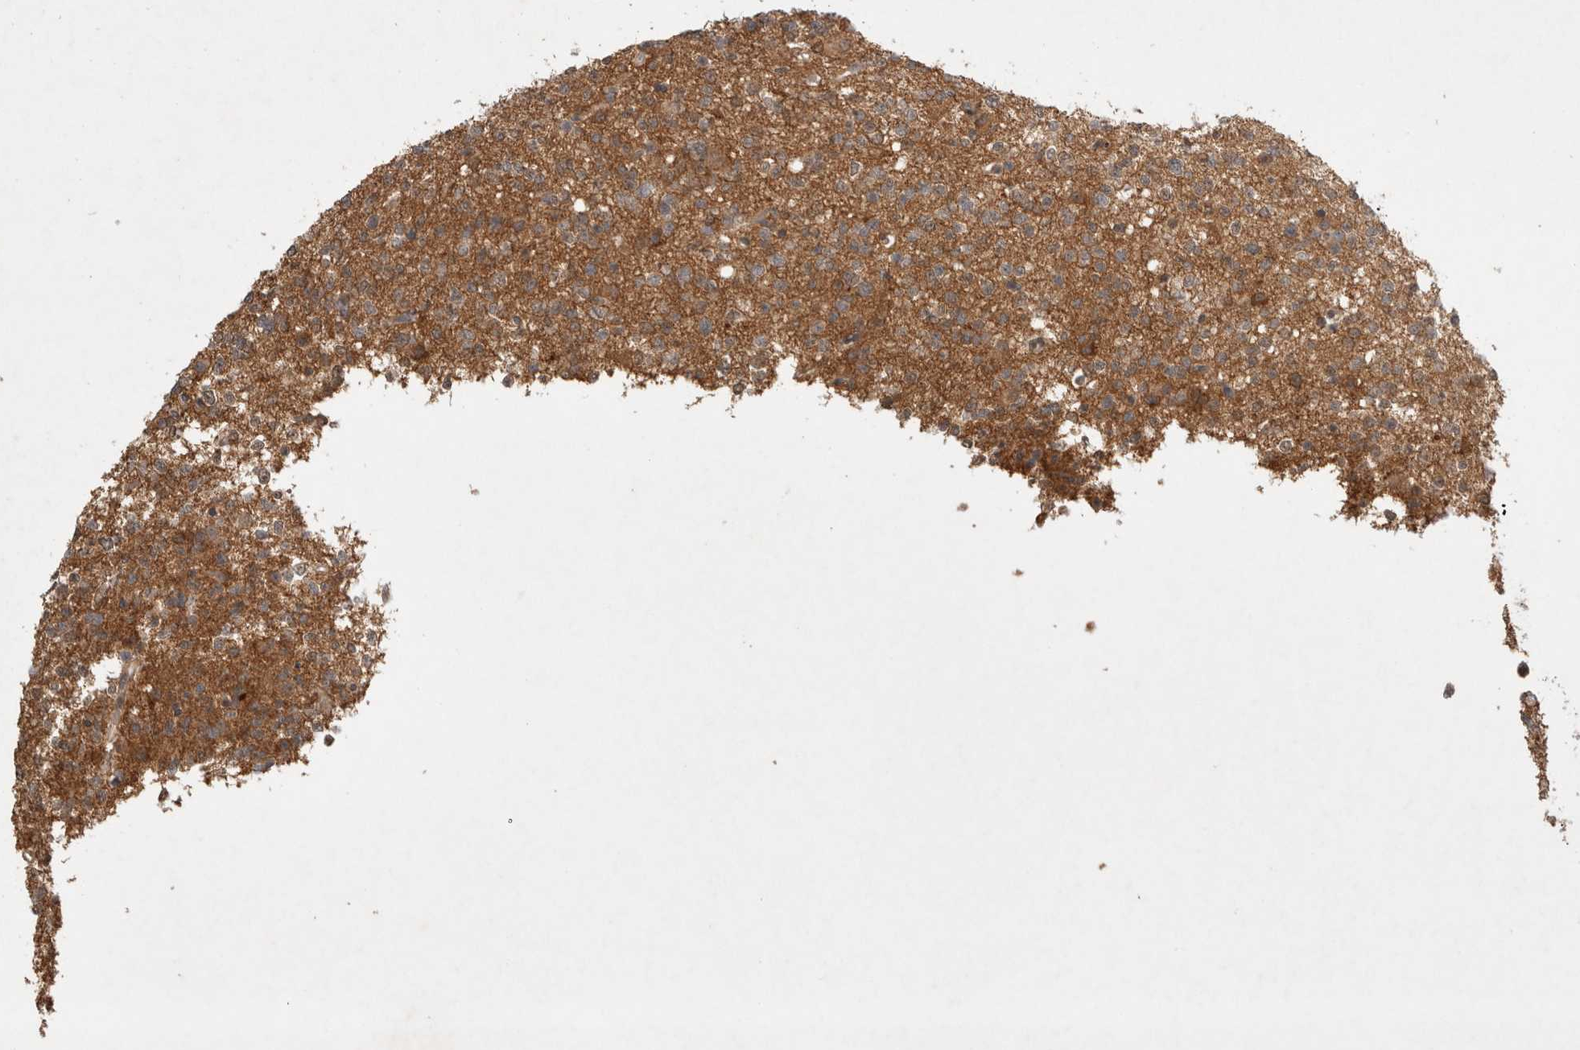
{"staining": {"intensity": "moderate", "quantity": ">75%", "location": "cytoplasmic/membranous"}, "tissue": "glioma", "cell_type": "Tumor cells", "image_type": "cancer", "snomed": [{"axis": "morphology", "description": "Glioma, malignant, High grade"}, {"axis": "topography", "description": "Brain"}], "caption": "High-magnification brightfield microscopy of malignant glioma (high-grade) stained with DAB (3,3'-diaminobenzidine) (brown) and counterstained with hematoxylin (blue). tumor cells exhibit moderate cytoplasmic/membranous staining is seen in approximately>75% of cells.", "gene": "WIPF2", "patient": {"sex": "female", "age": 62}}